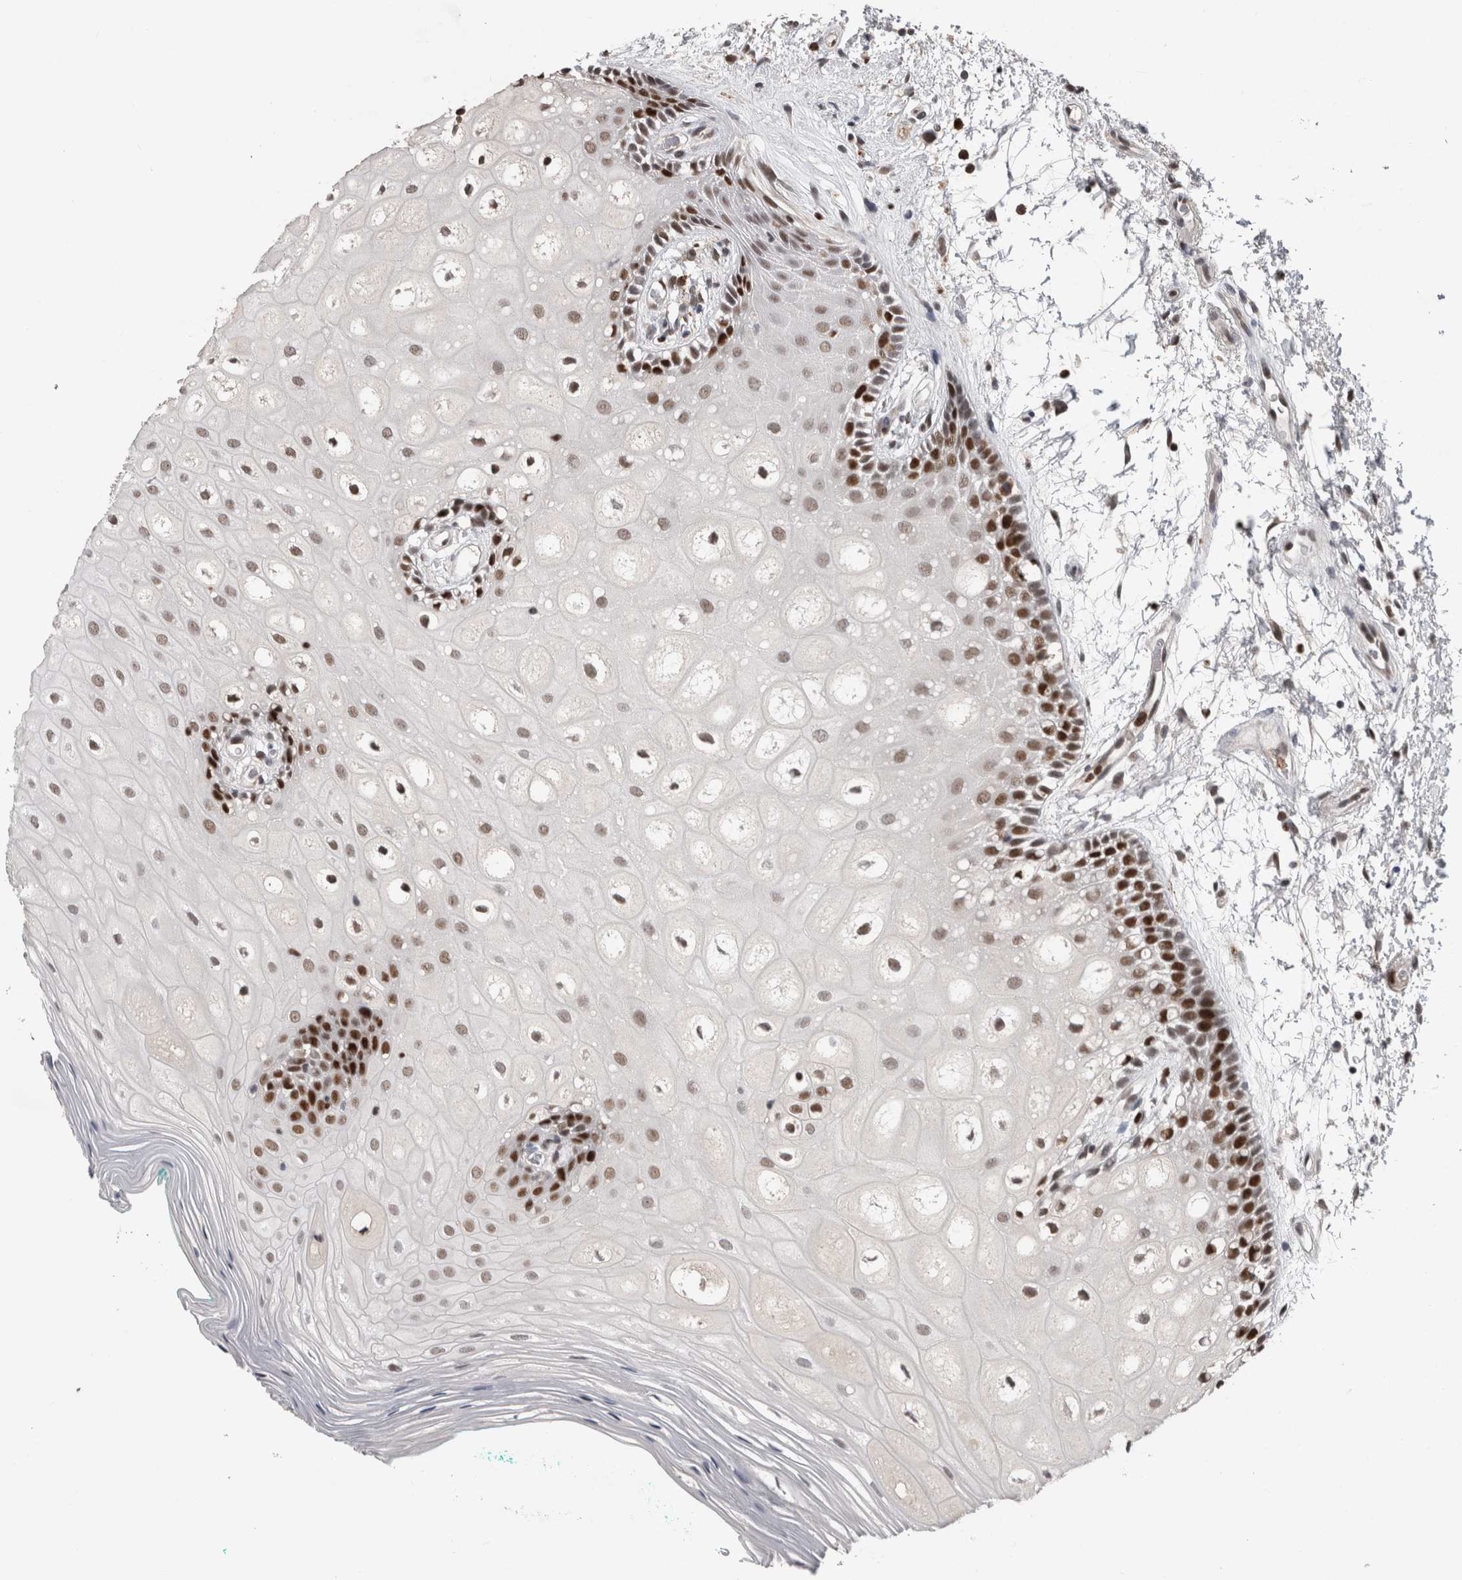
{"staining": {"intensity": "strong", "quantity": ">75%", "location": "nuclear"}, "tissue": "oral mucosa", "cell_type": "Squamous epithelial cells", "image_type": "normal", "snomed": [{"axis": "morphology", "description": "Normal tissue, NOS"}, {"axis": "topography", "description": "Skeletal muscle"}, {"axis": "topography", "description": "Oral tissue"}, {"axis": "topography", "description": "Peripheral nerve tissue"}], "caption": "Benign oral mucosa exhibits strong nuclear expression in about >75% of squamous epithelial cells, visualized by immunohistochemistry.", "gene": "POLD2", "patient": {"sex": "female", "age": 84}}